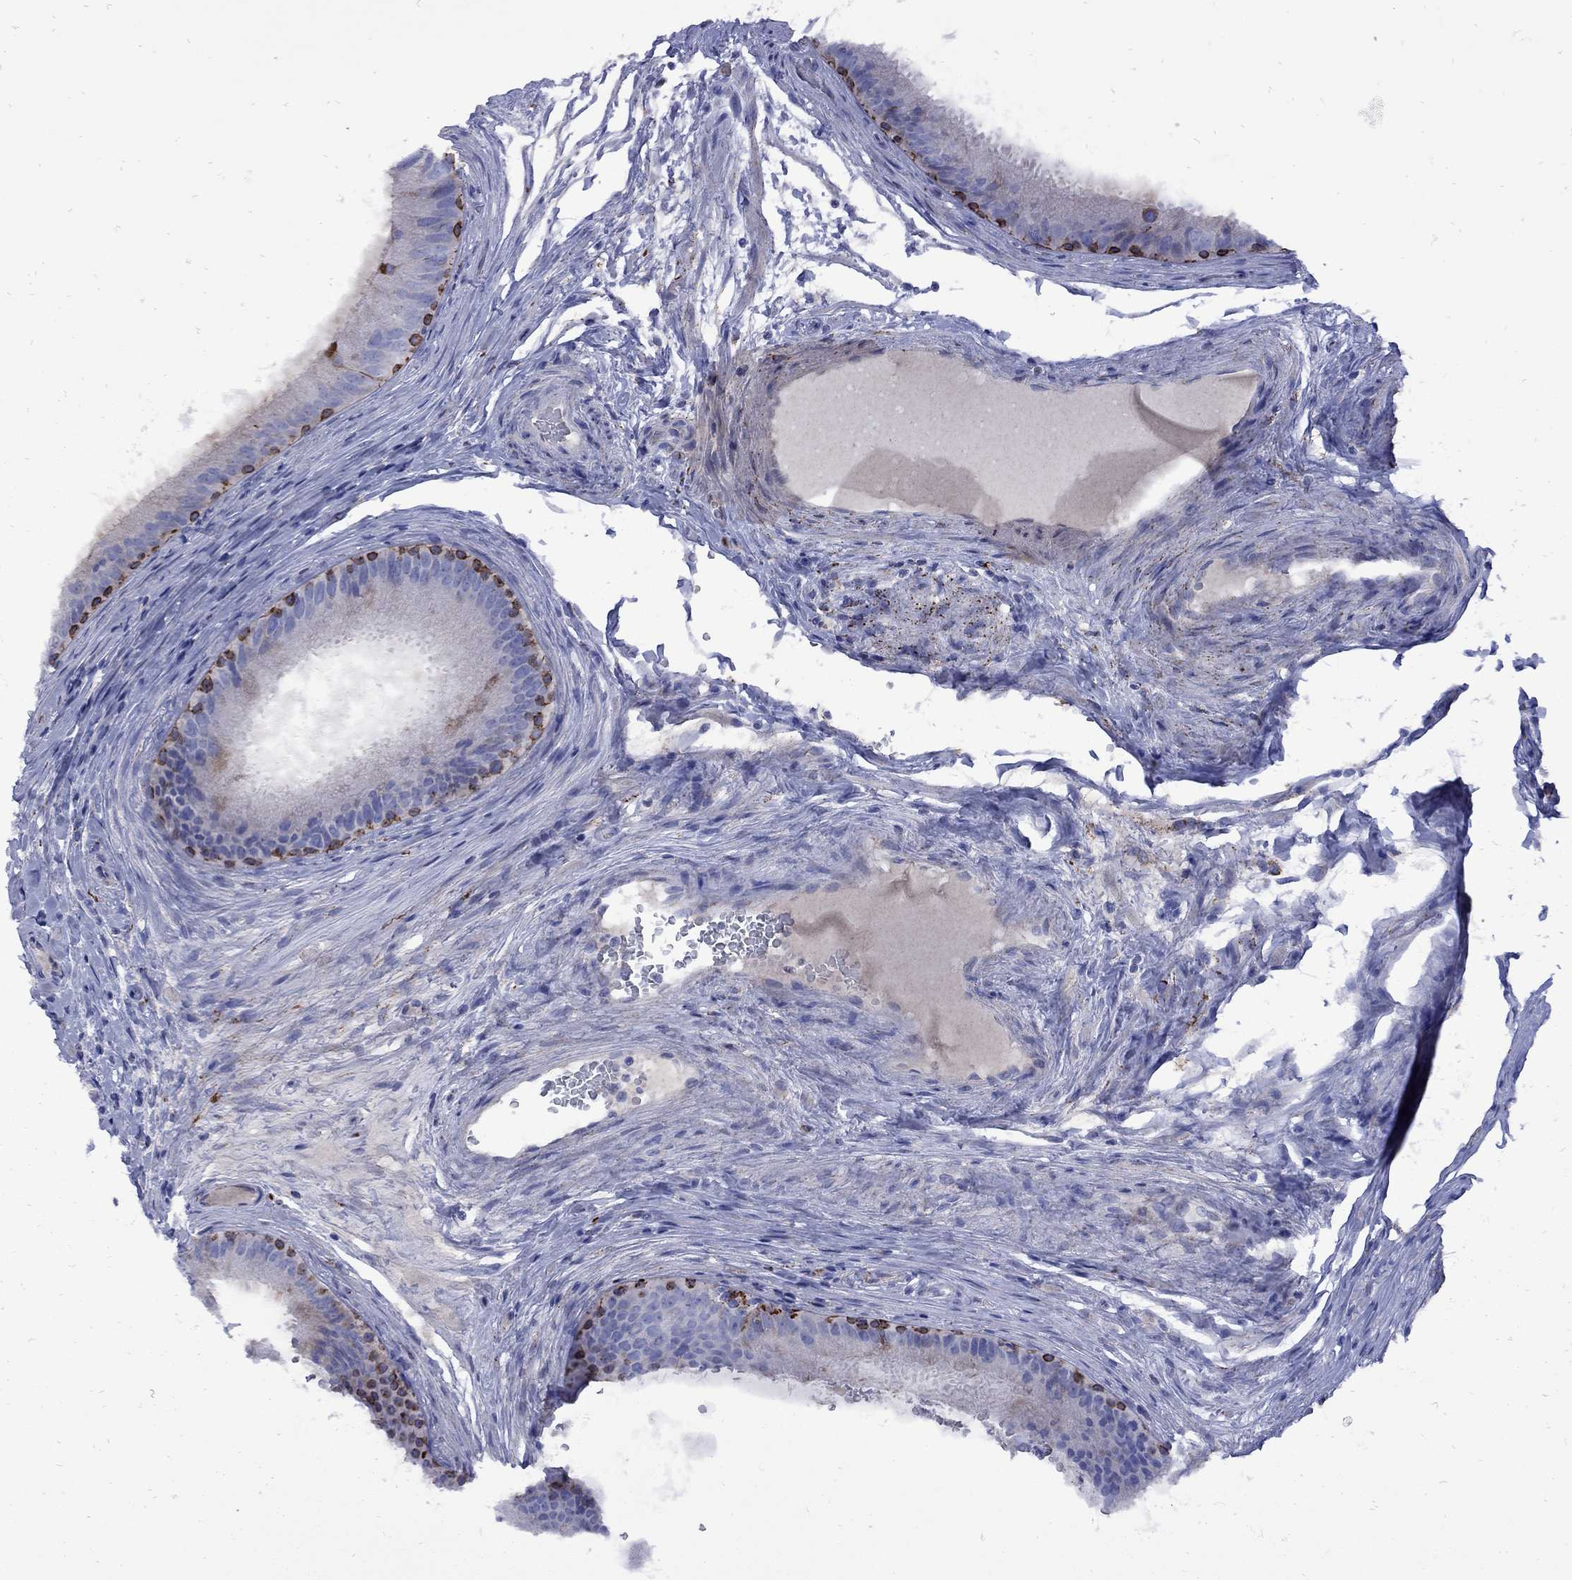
{"staining": {"intensity": "strong", "quantity": "<25%", "location": "cytoplasmic/membranous"}, "tissue": "epididymis", "cell_type": "Glandular cells", "image_type": "normal", "snomed": [{"axis": "morphology", "description": "Normal tissue, NOS"}, {"axis": "topography", "description": "Epididymis"}], "caption": "Unremarkable epididymis demonstrates strong cytoplasmic/membranous positivity in about <25% of glandular cells, visualized by immunohistochemistry.", "gene": "SESTD1", "patient": {"sex": "male", "age": 59}}